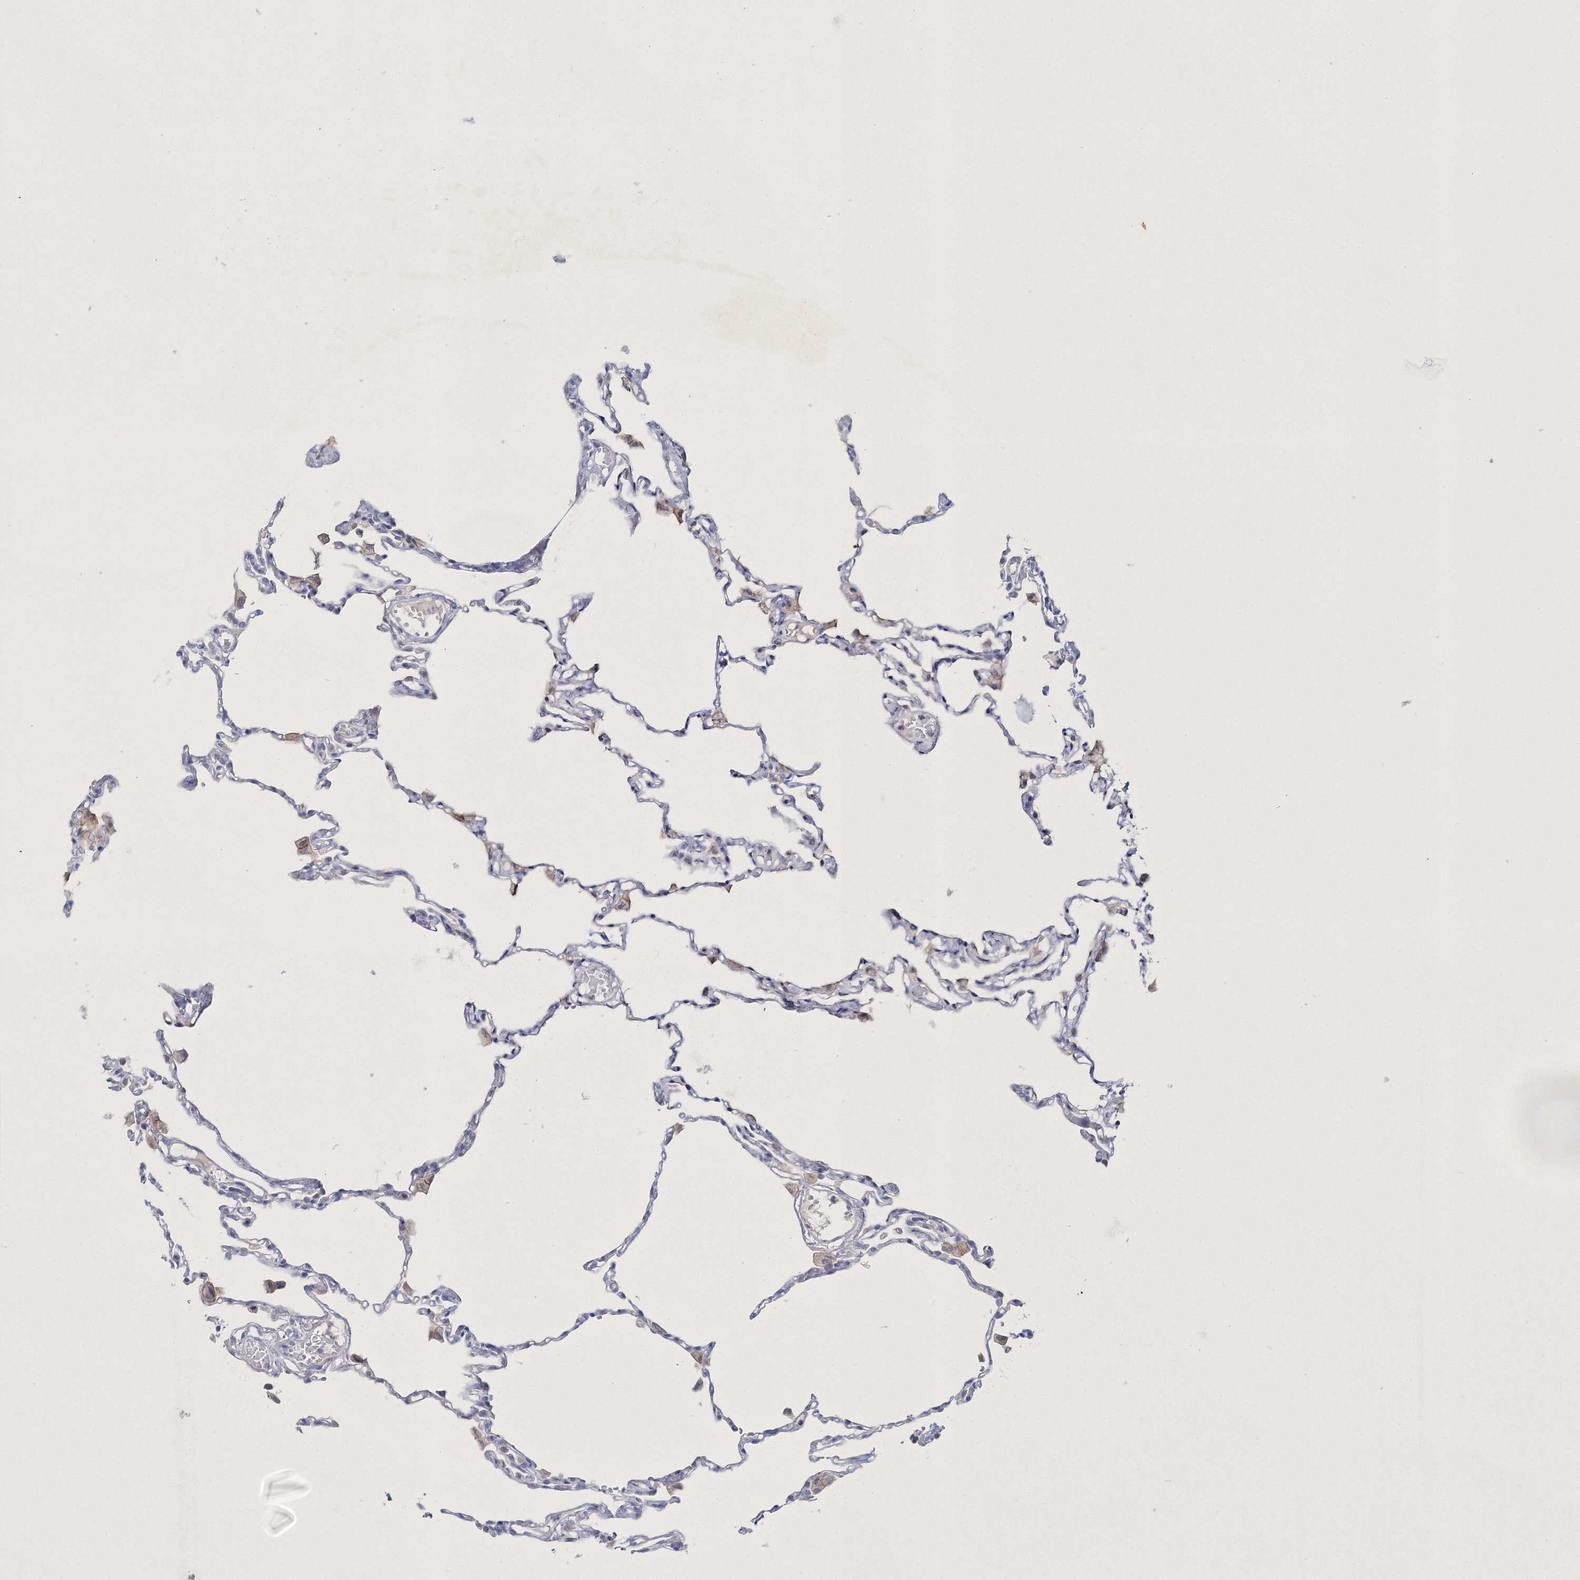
{"staining": {"intensity": "moderate", "quantity": "<25%", "location": "cytoplasmic/membranous"}, "tissue": "lung", "cell_type": "Alveolar cells", "image_type": "normal", "snomed": [{"axis": "morphology", "description": "Normal tissue, NOS"}, {"axis": "topography", "description": "Lung"}], "caption": "Alveolar cells show low levels of moderate cytoplasmic/membranous staining in approximately <25% of cells in unremarkable human lung.", "gene": "NEU4", "patient": {"sex": "female", "age": 49}}